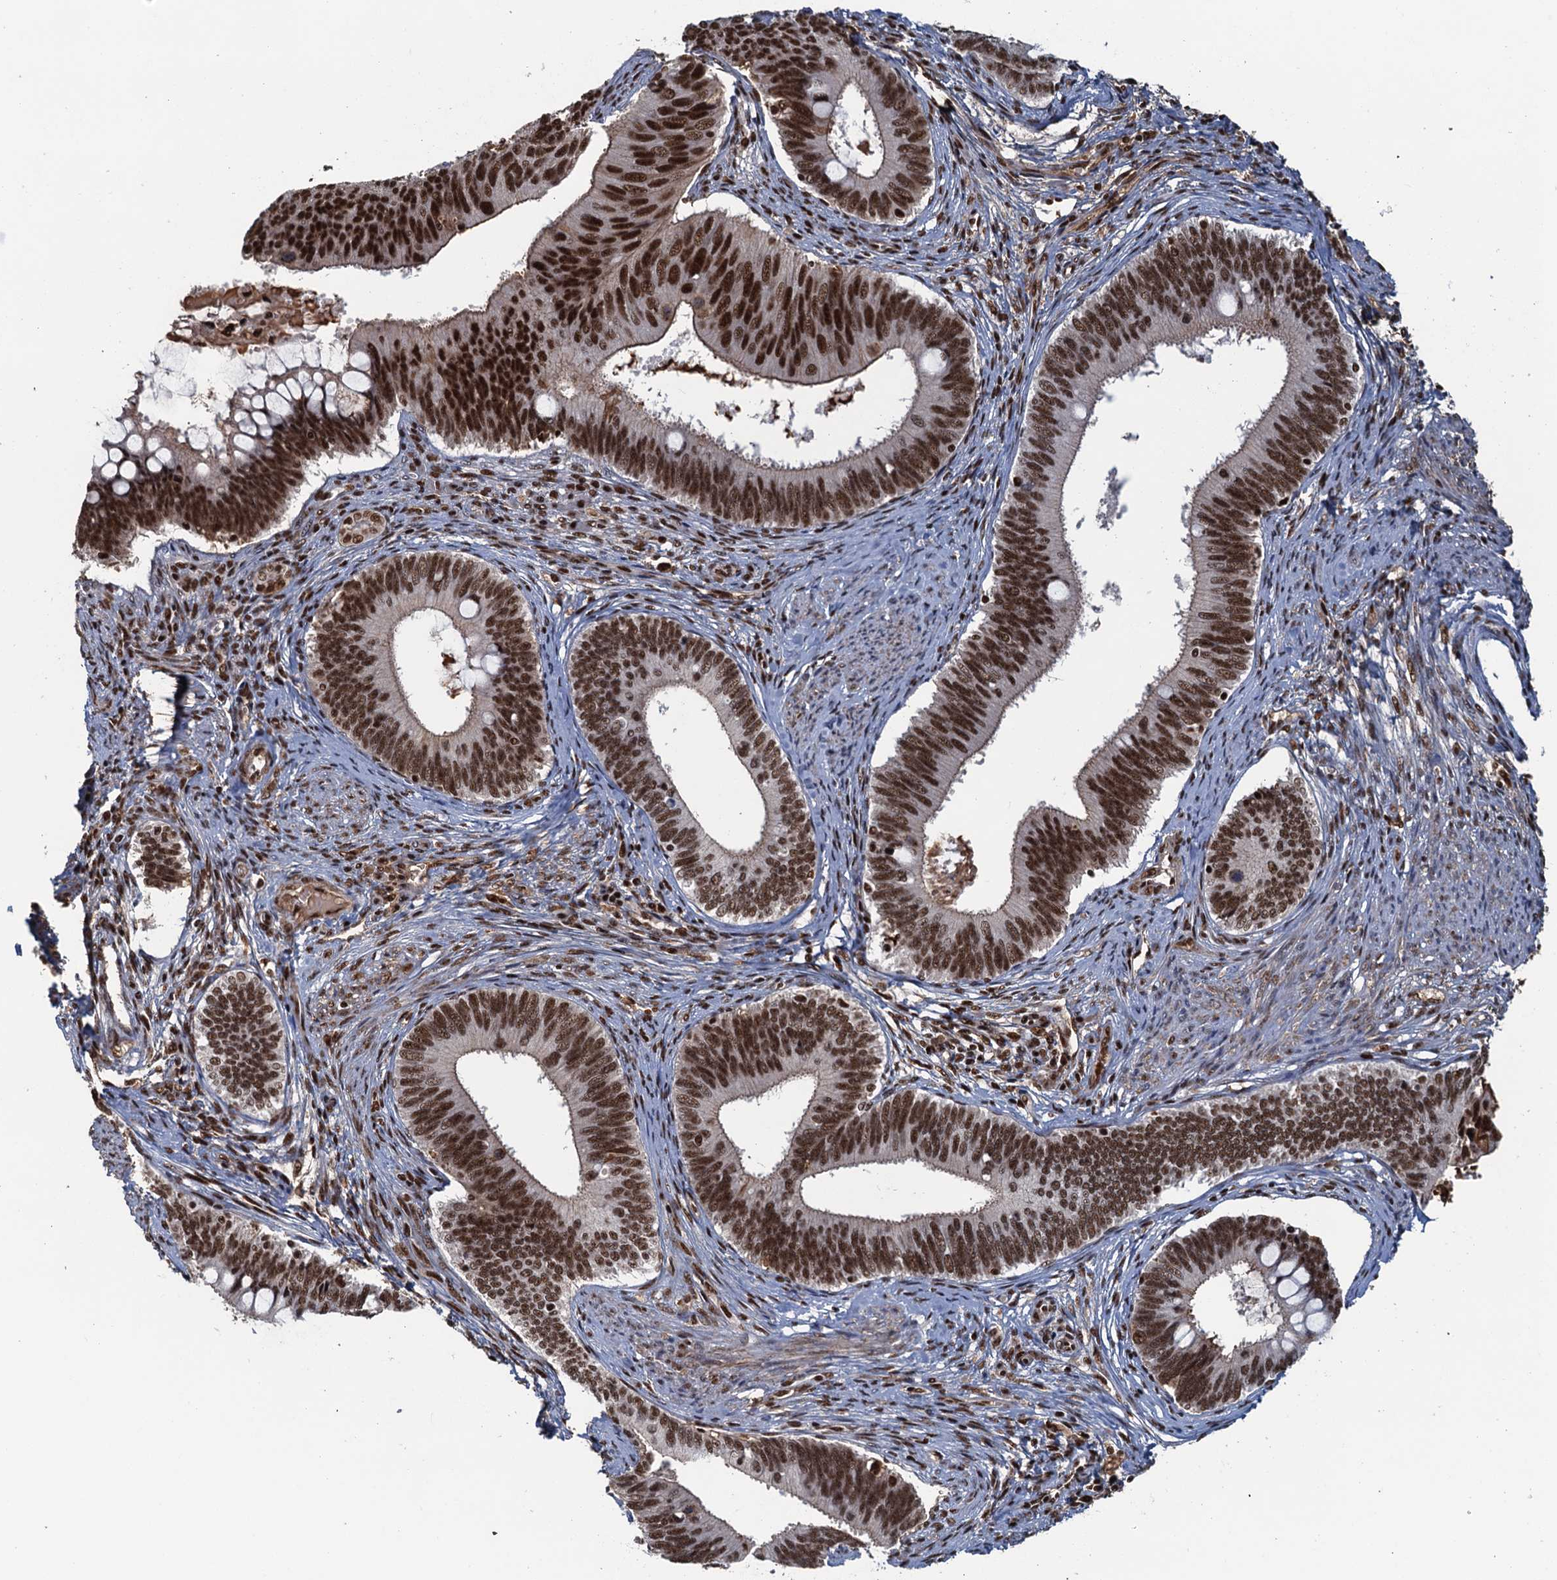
{"staining": {"intensity": "strong", "quantity": ">75%", "location": "nuclear"}, "tissue": "cervical cancer", "cell_type": "Tumor cells", "image_type": "cancer", "snomed": [{"axis": "morphology", "description": "Adenocarcinoma, NOS"}, {"axis": "topography", "description": "Cervix"}], "caption": "Cervical adenocarcinoma stained with DAB IHC reveals high levels of strong nuclear staining in about >75% of tumor cells.", "gene": "ZC3H18", "patient": {"sex": "female", "age": 42}}